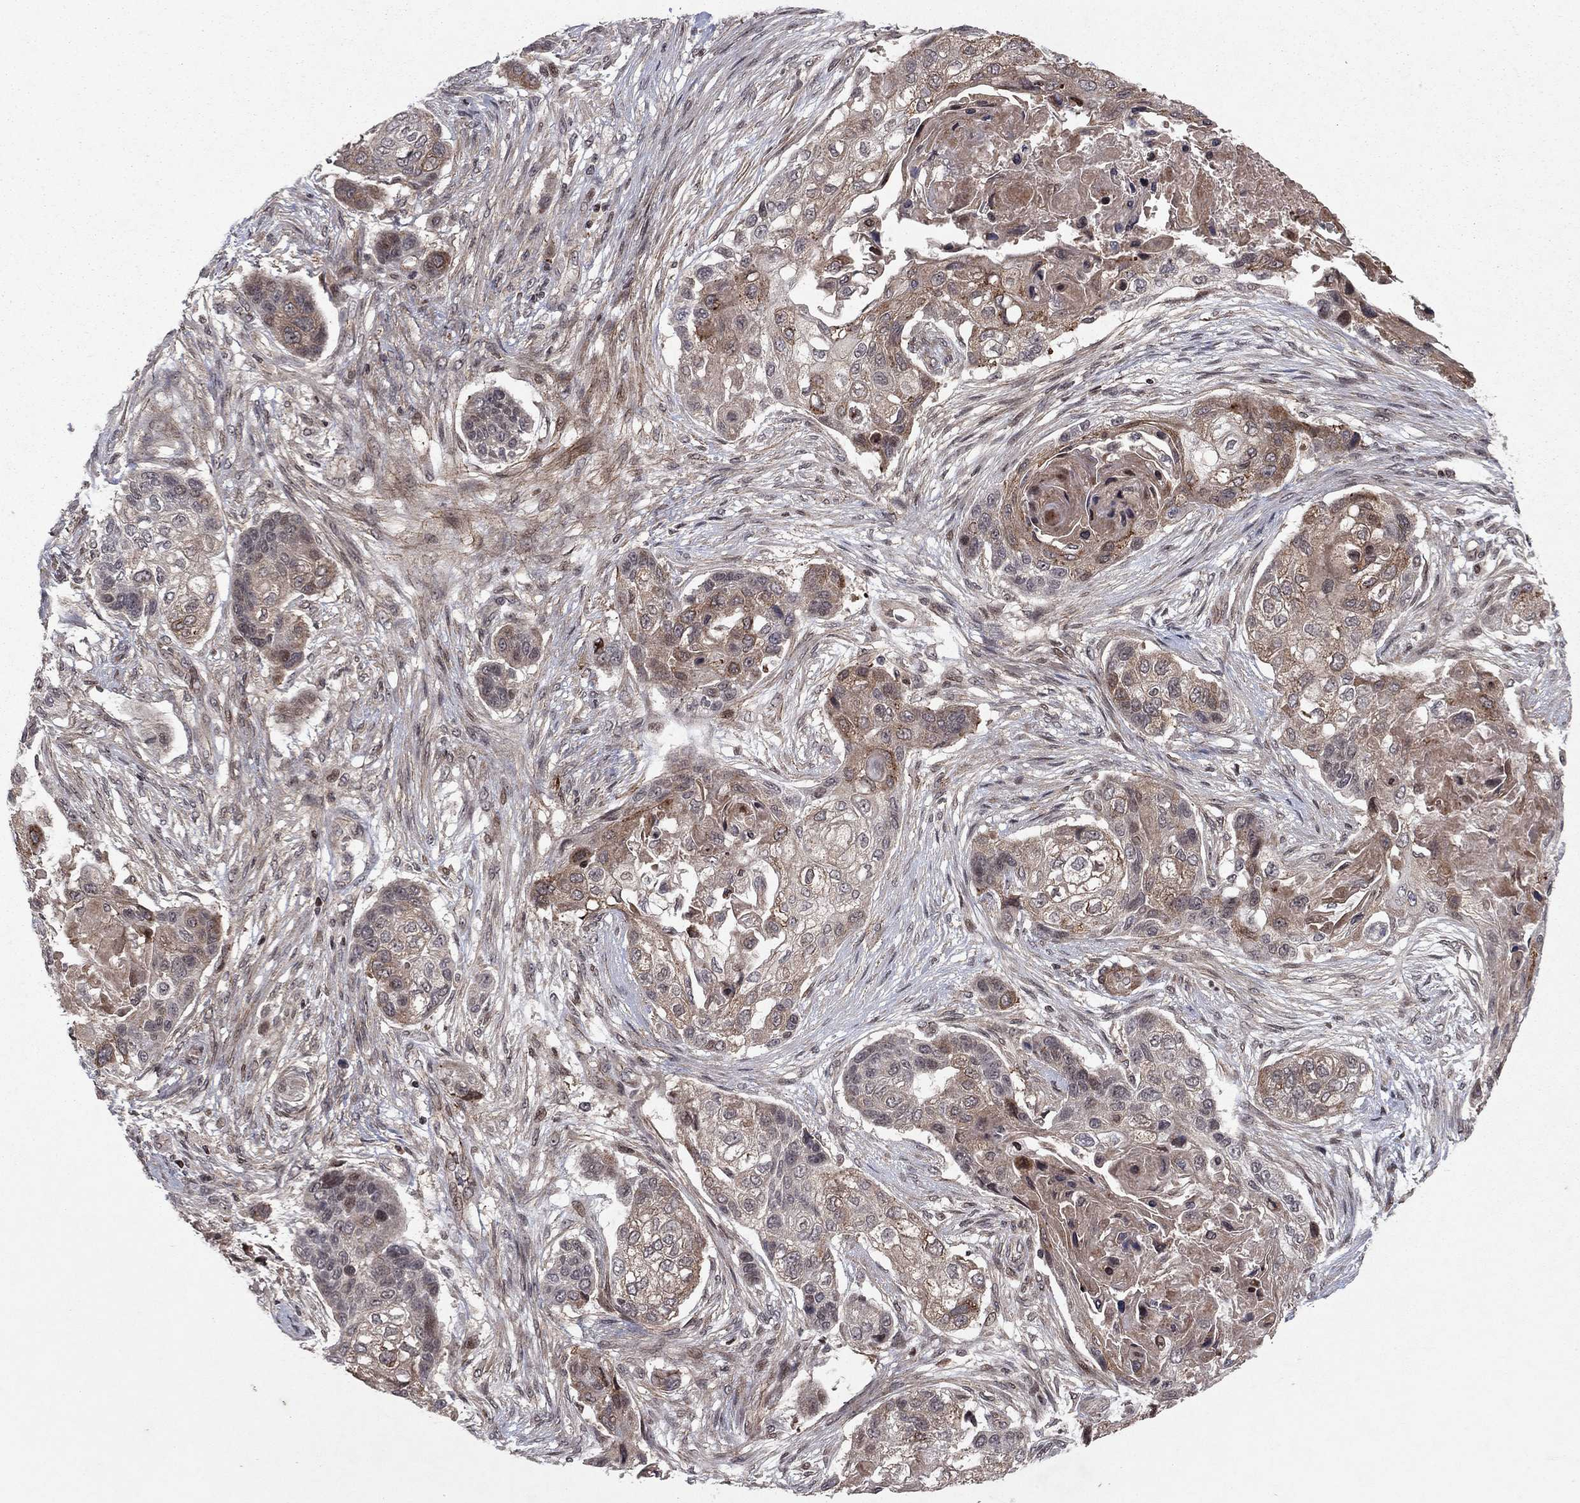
{"staining": {"intensity": "moderate", "quantity": "25%-75%", "location": "cytoplasmic/membranous"}, "tissue": "lung cancer", "cell_type": "Tumor cells", "image_type": "cancer", "snomed": [{"axis": "morphology", "description": "Squamous cell carcinoma, NOS"}, {"axis": "topography", "description": "Lung"}], "caption": "Protein expression analysis of human lung cancer reveals moderate cytoplasmic/membranous expression in about 25%-75% of tumor cells. The staining is performed using DAB (3,3'-diaminobenzidine) brown chromogen to label protein expression. The nuclei are counter-stained blue using hematoxylin.", "gene": "SORBS1", "patient": {"sex": "male", "age": 69}}